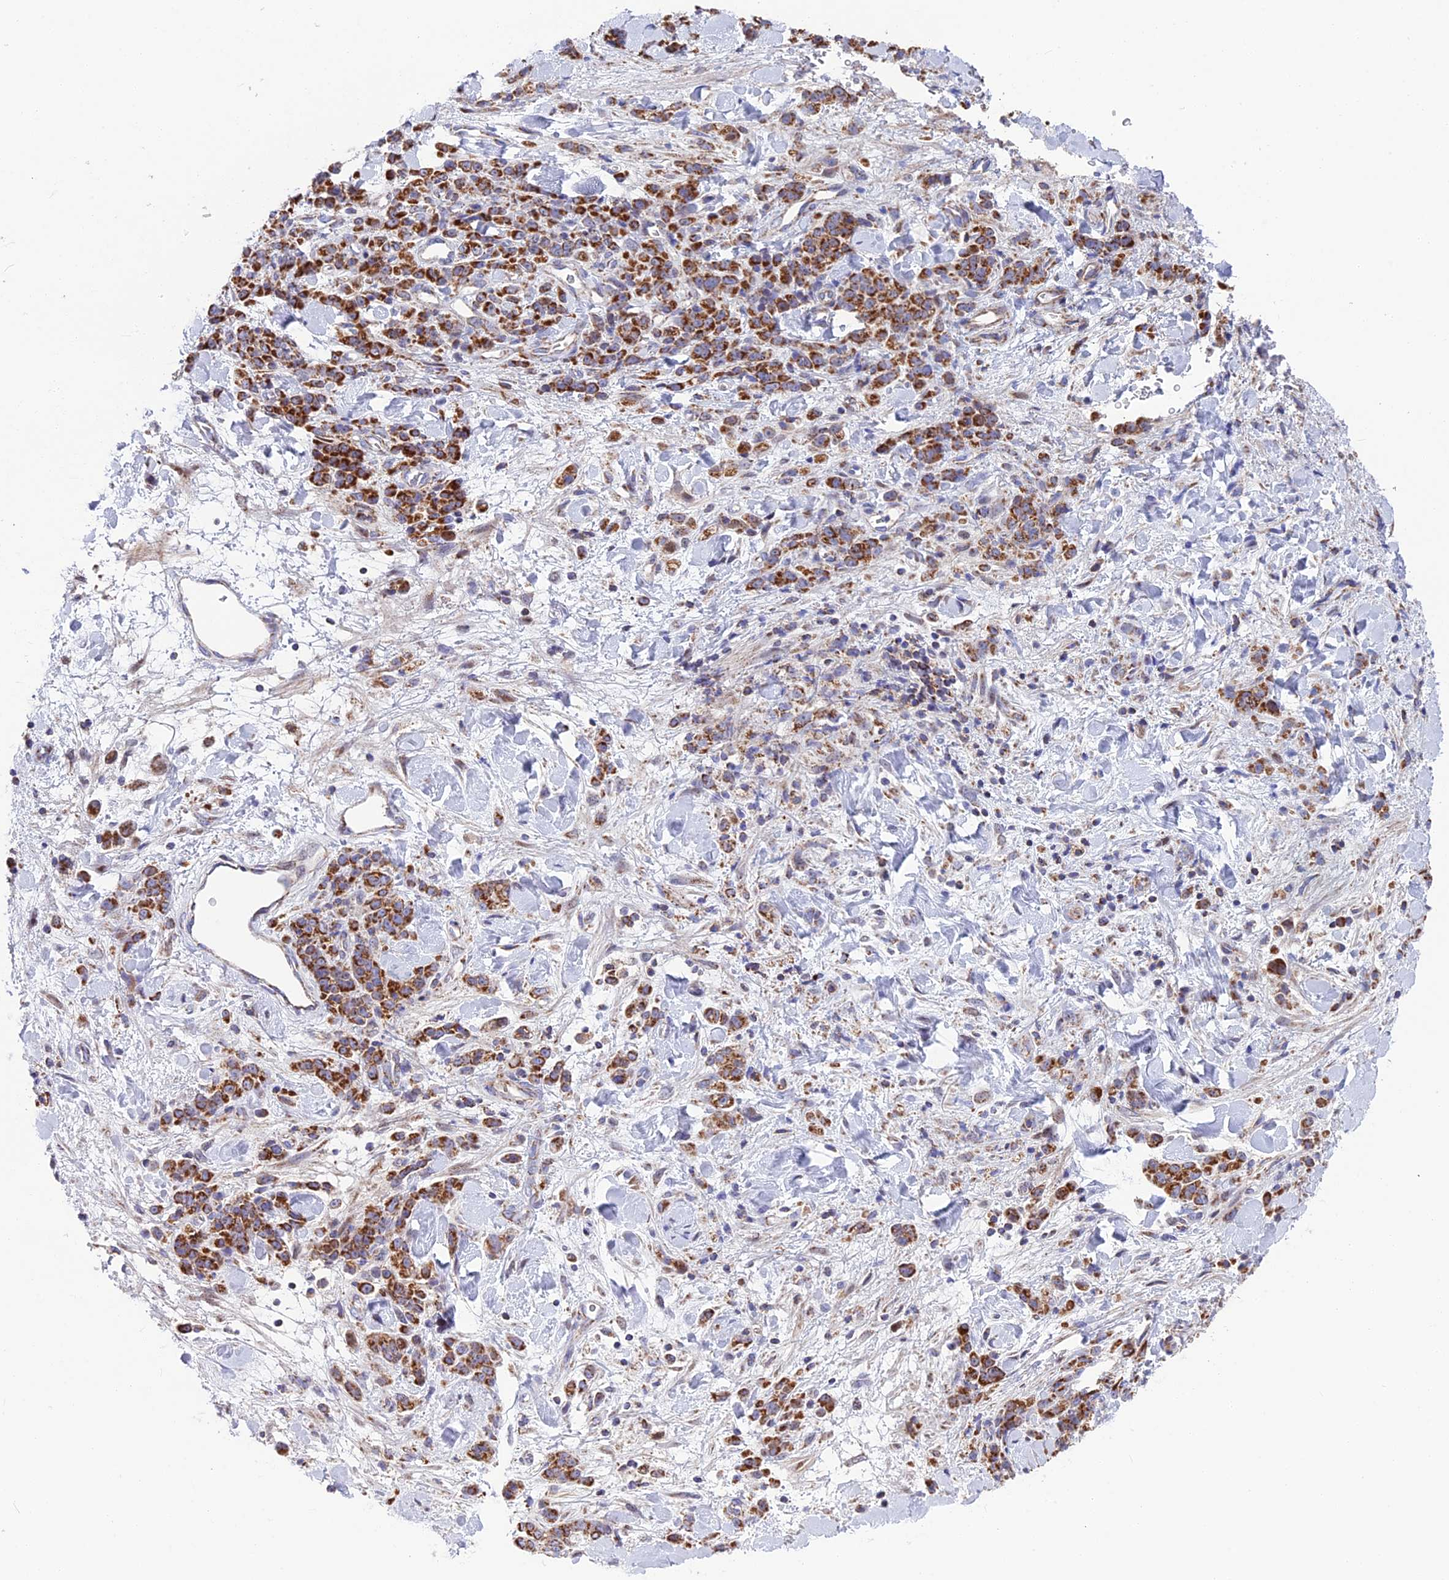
{"staining": {"intensity": "strong", "quantity": ">75%", "location": "cytoplasmic/membranous"}, "tissue": "stomach cancer", "cell_type": "Tumor cells", "image_type": "cancer", "snomed": [{"axis": "morphology", "description": "Normal tissue, NOS"}, {"axis": "morphology", "description": "Adenocarcinoma, NOS"}, {"axis": "topography", "description": "Stomach"}], "caption": "An immunohistochemistry photomicrograph of tumor tissue is shown. Protein staining in brown shows strong cytoplasmic/membranous positivity in stomach adenocarcinoma within tumor cells.", "gene": "CS", "patient": {"sex": "male", "age": 82}}